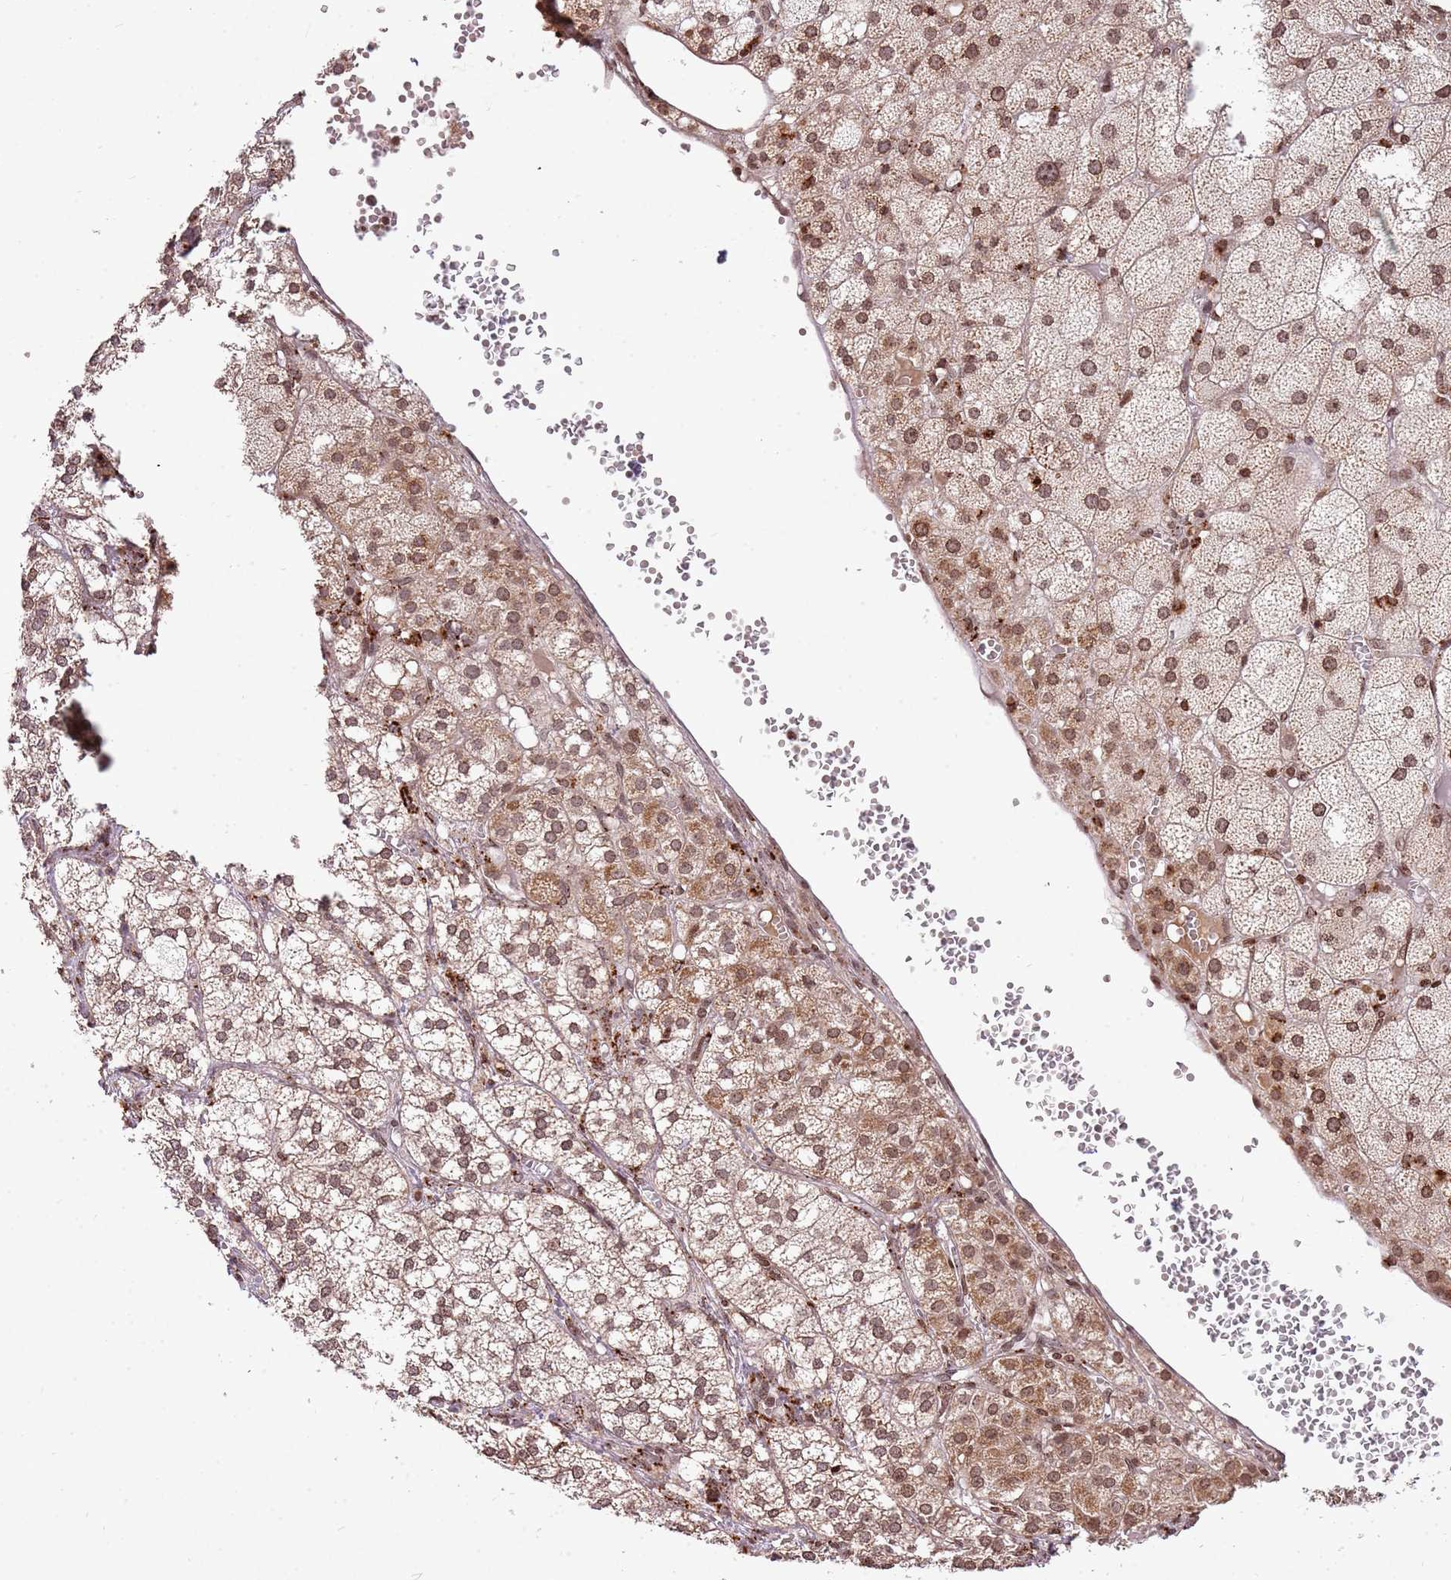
{"staining": {"intensity": "moderate", "quantity": ">75%", "location": "cytoplasmic/membranous,nuclear"}, "tissue": "adrenal gland", "cell_type": "Glandular cells", "image_type": "normal", "snomed": [{"axis": "morphology", "description": "Normal tissue, NOS"}, {"axis": "topography", "description": "Adrenal gland"}], "caption": "Protein staining displays moderate cytoplasmic/membranous,nuclear positivity in about >75% of glandular cells in benign adrenal gland. Nuclei are stained in blue.", "gene": "SAMSN1", "patient": {"sex": "female", "age": 61}}